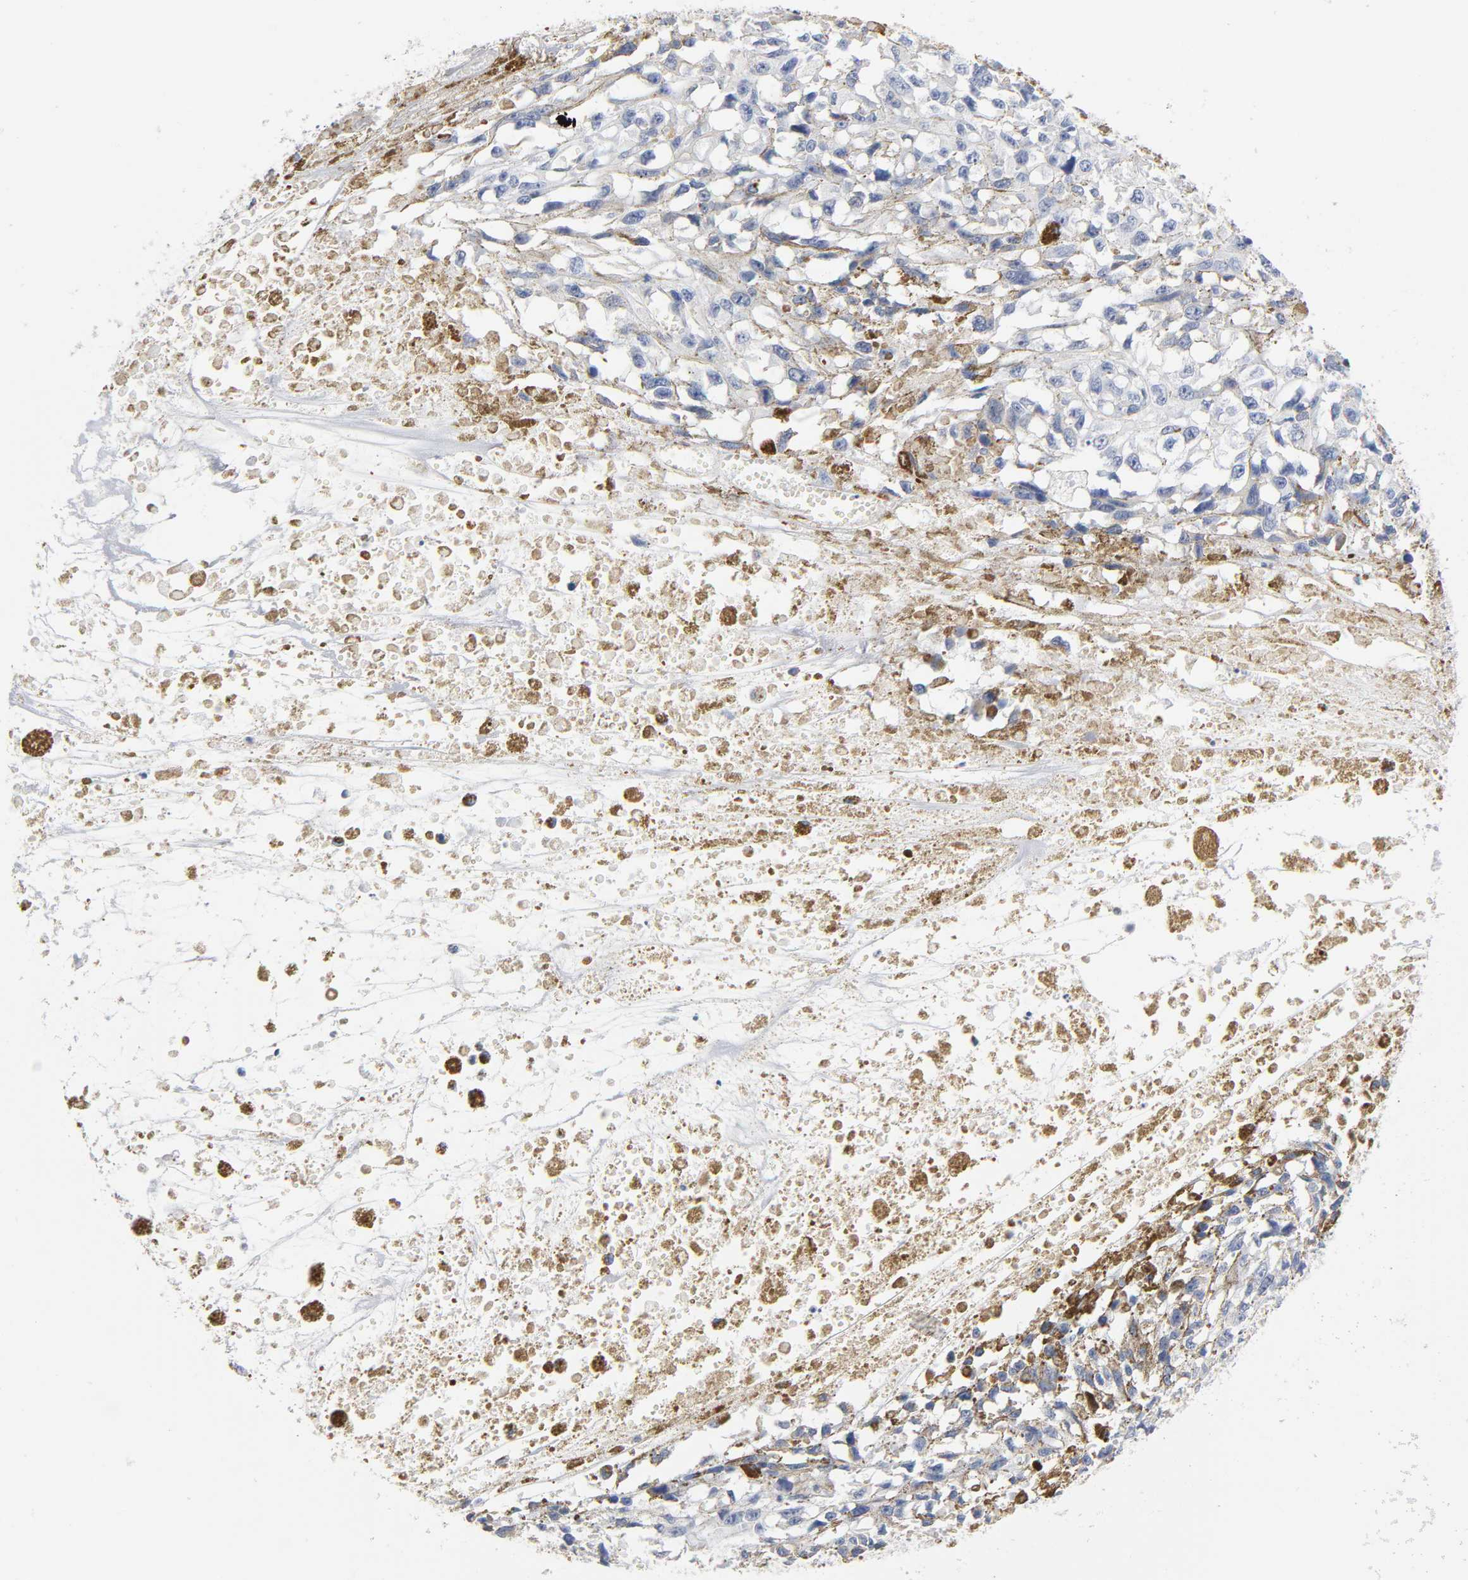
{"staining": {"intensity": "negative", "quantity": "none", "location": "none"}, "tissue": "melanoma", "cell_type": "Tumor cells", "image_type": "cancer", "snomed": [{"axis": "morphology", "description": "Malignant melanoma, Metastatic site"}, {"axis": "topography", "description": "Lymph node"}], "caption": "This histopathology image is of melanoma stained with immunohistochemistry to label a protein in brown with the nuclei are counter-stained blue. There is no expression in tumor cells. Nuclei are stained in blue.", "gene": "NFATC1", "patient": {"sex": "male", "age": 59}}